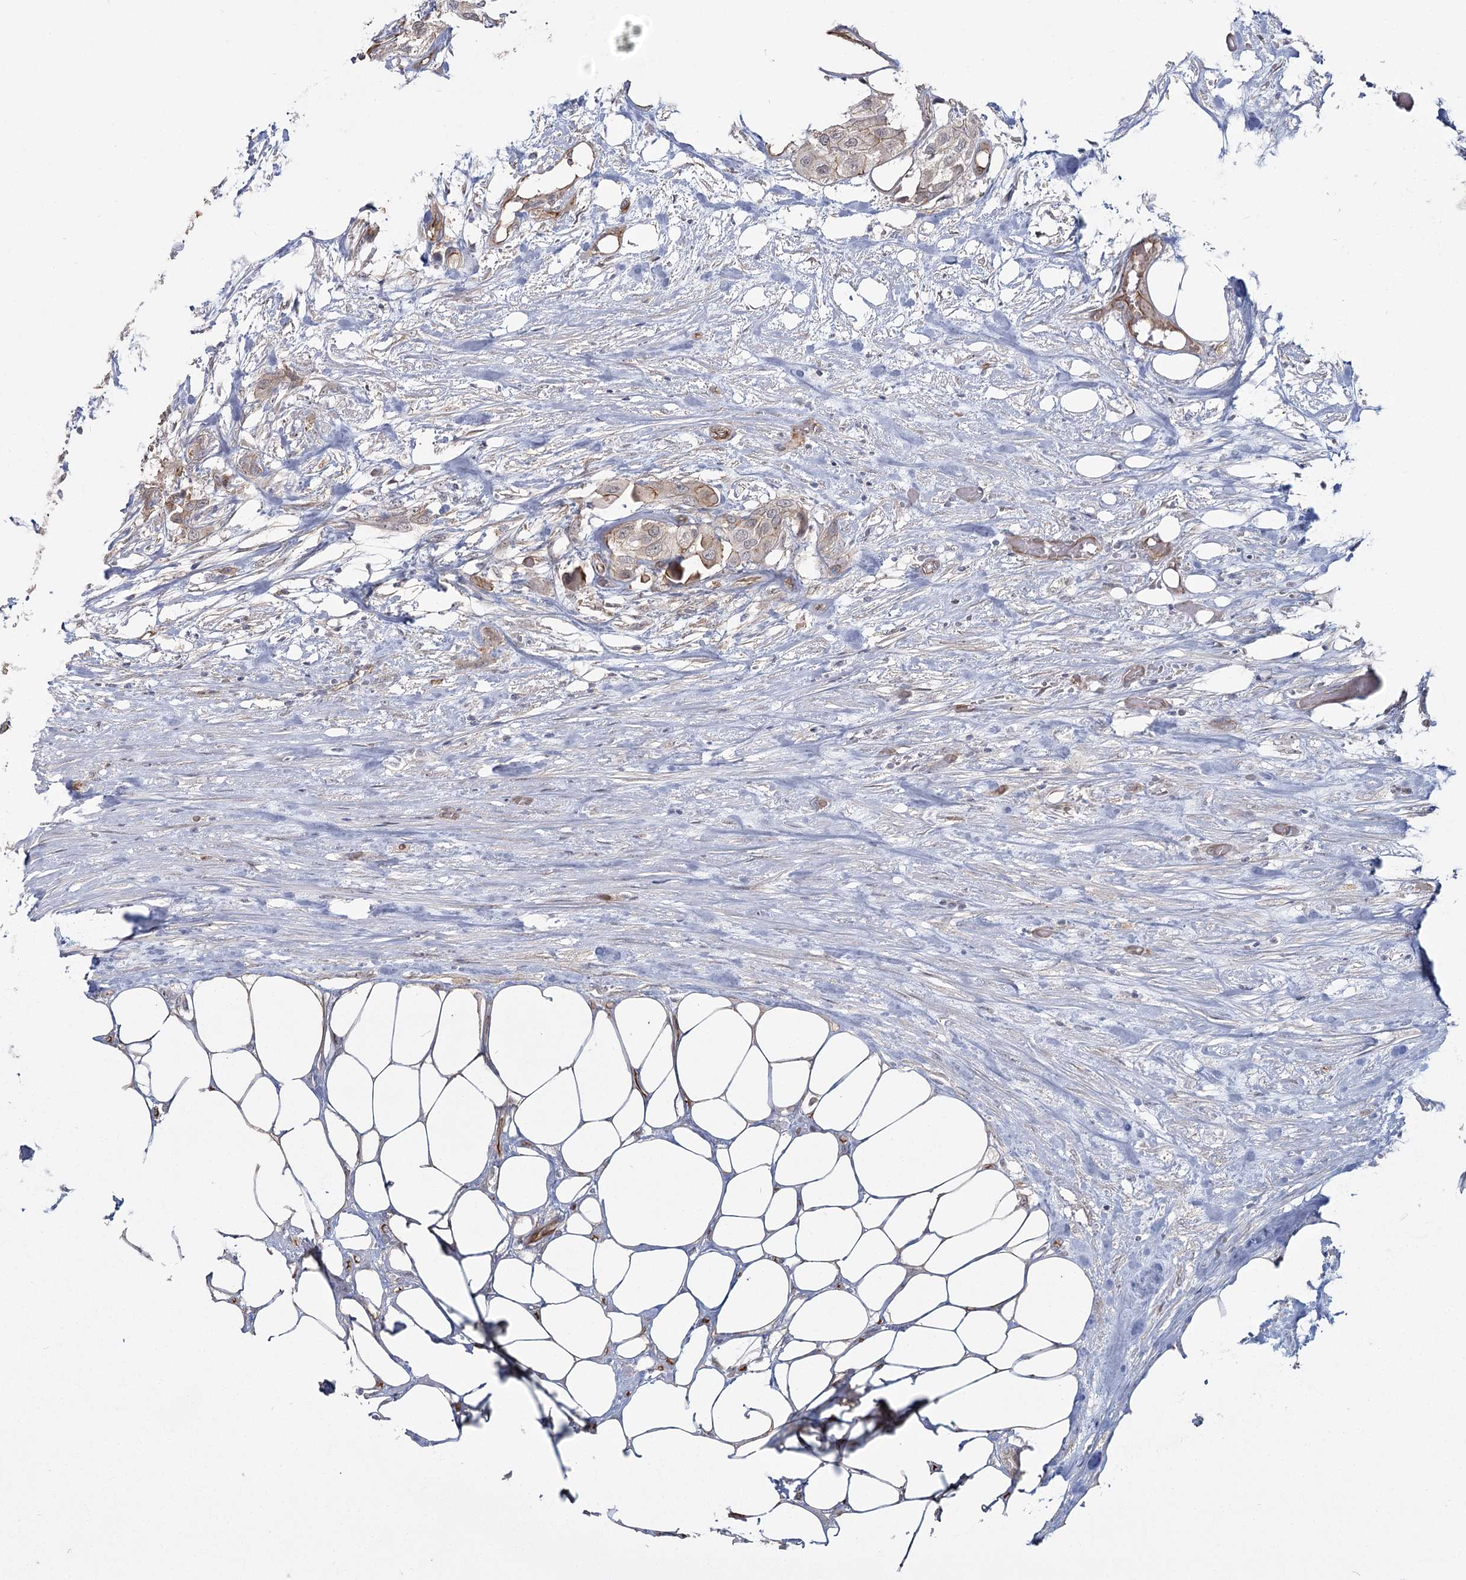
{"staining": {"intensity": "moderate", "quantity": ">75%", "location": "cytoplasmic/membranous"}, "tissue": "urothelial cancer", "cell_type": "Tumor cells", "image_type": "cancer", "snomed": [{"axis": "morphology", "description": "Urothelial carcinoma, High grade"}, {"axis": "topography", "description": "Urinary bladder"}], "caption": "Human high-grade urothelial carcinoma stained with a brown dye shows moderate cytoplasmic/membranous positive expression in approximately >75% of tumor cells.", "gene": "RPP14", "patient": {"sex": "male", "age": 64}}